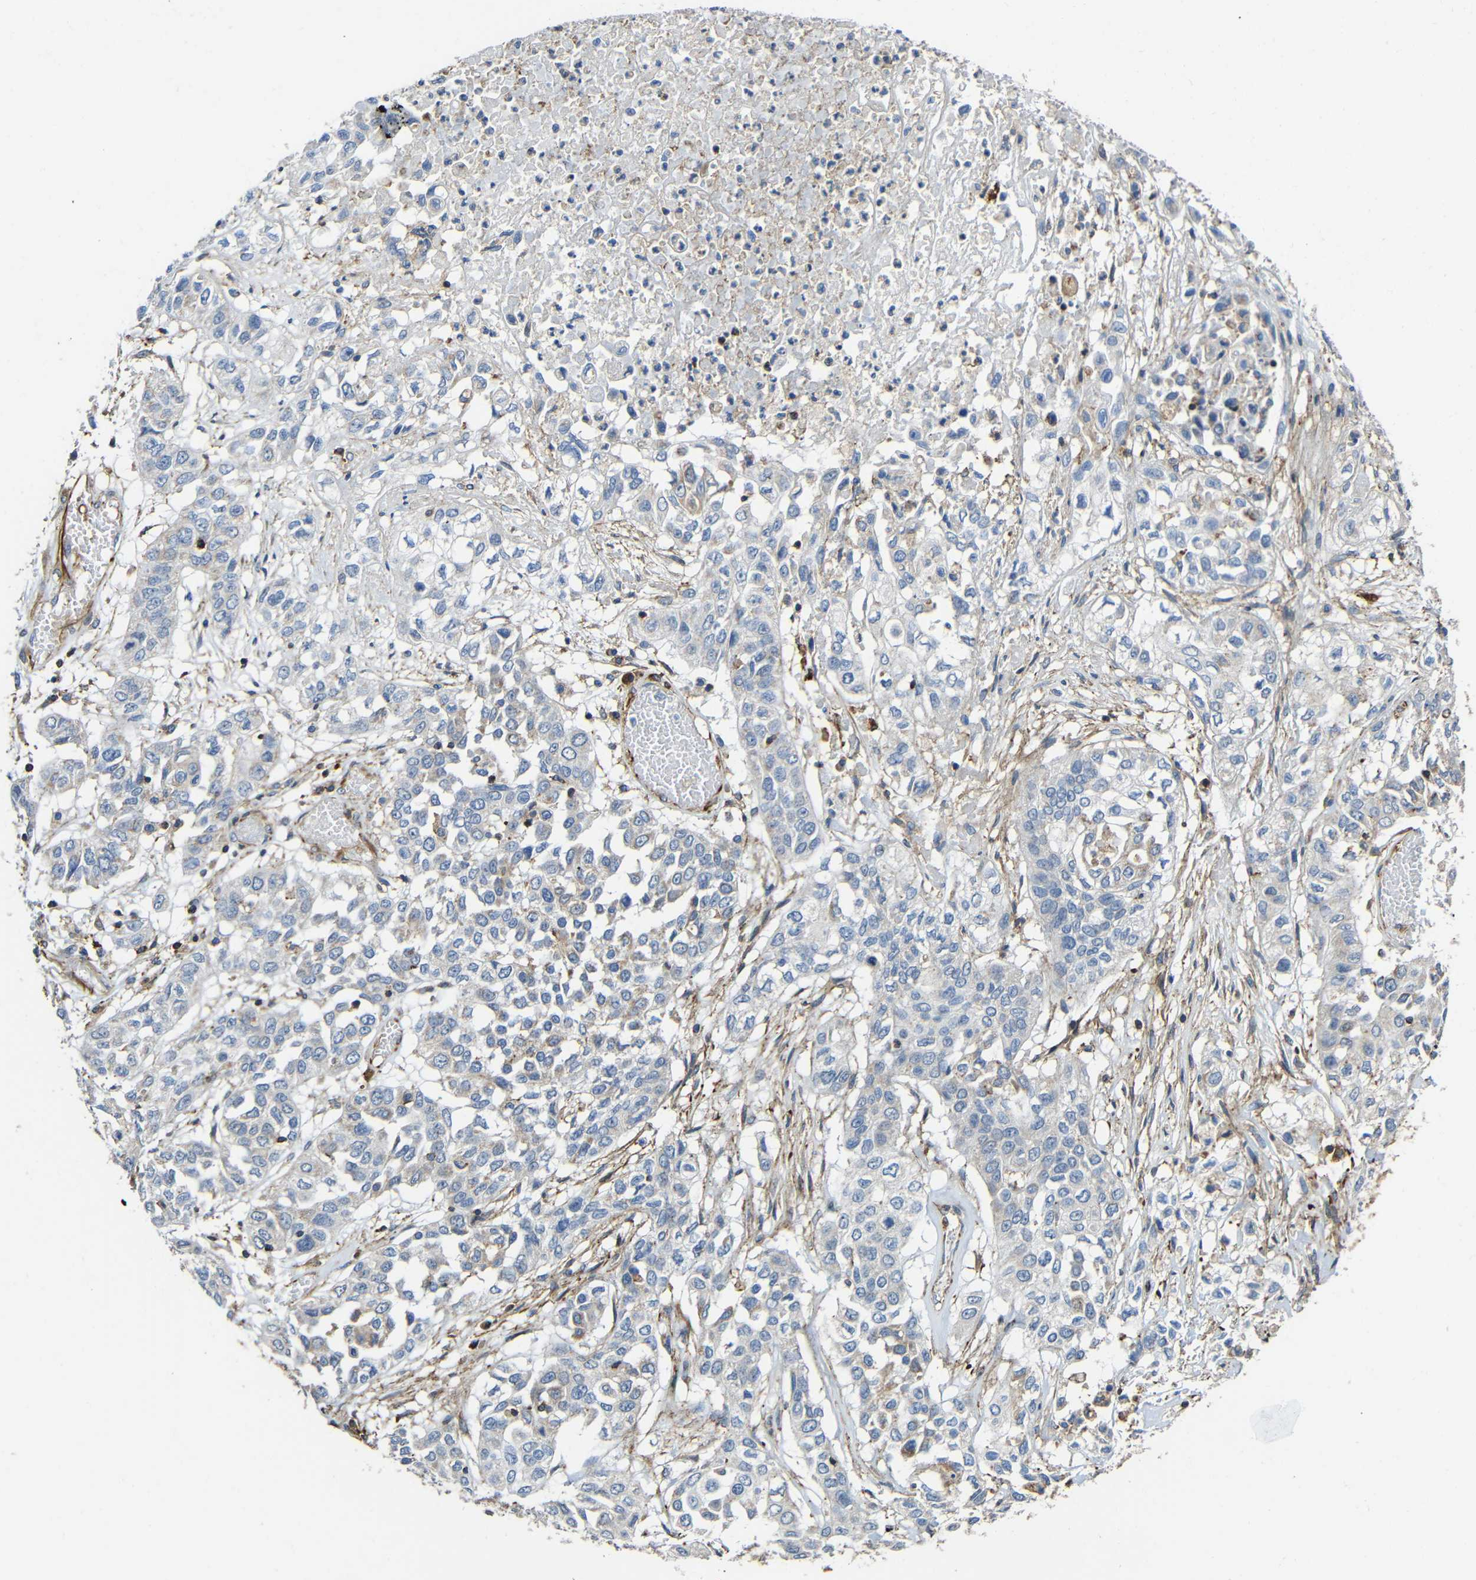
{"staining": {"intensity": "weak", "quantity": "<25%", "location": "cytoplasmic/membranous"}, "tissue": "lung cancer", "cell_type": "Tumor cells", "image_type": "cancer", "snomed": [{"axis": "morphology", "description": "Squamous cell carcinoma, NOS"}, {"axis": "topography", "description": "Lung"}], "caption": "Tumor cells show no significant positivity in lung cancer (squamous cell carcinoma).", "gene": "IGSF10", "patient": {"sex": "male", "age": 71}}